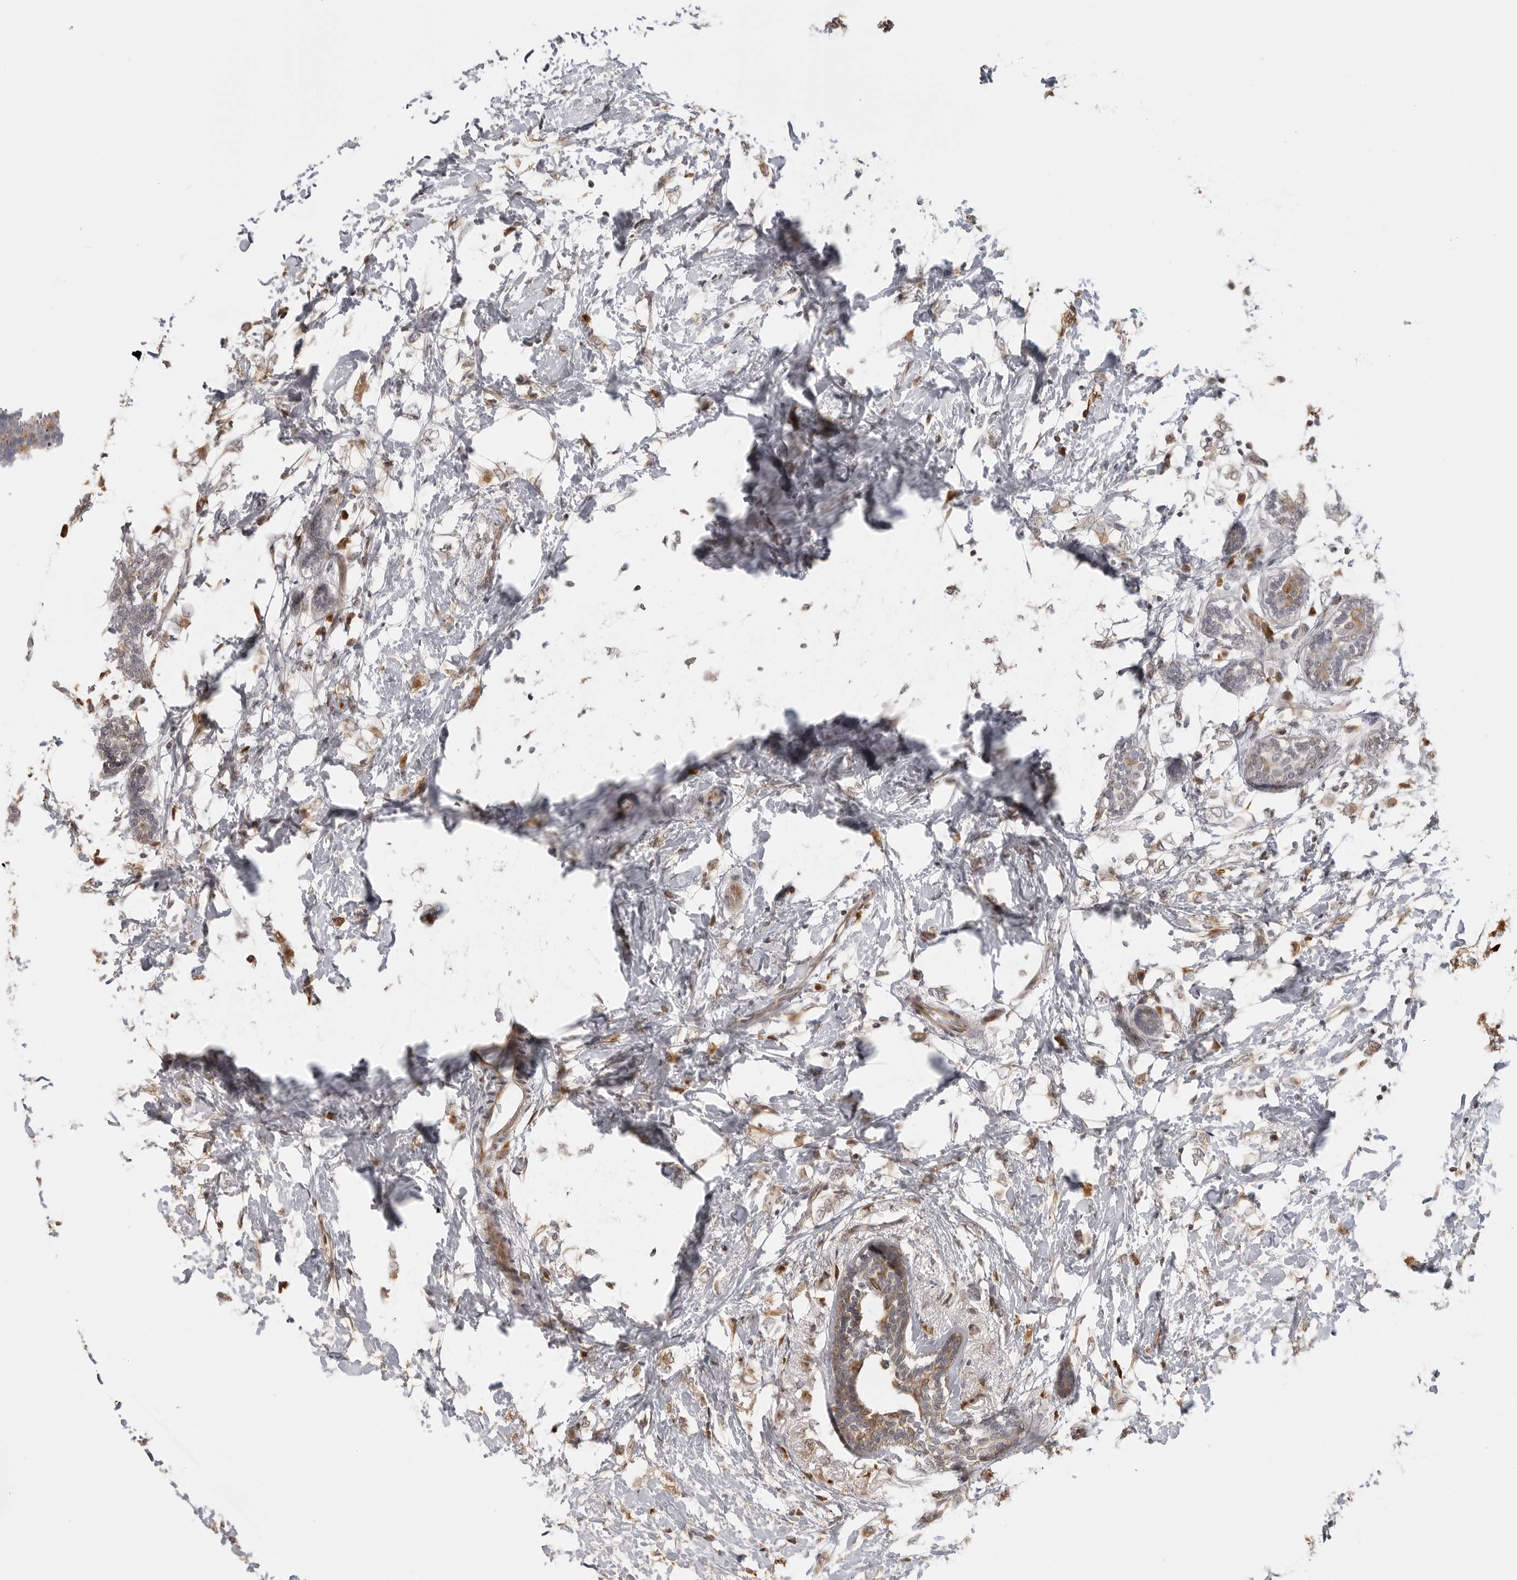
{"staining": {"intensity": "weak", "quantity": ">75%", "location": "cytoplasmic/membranous"}, "tissue": "breast cancer", "cell_type": "Tumor cells", "image_type": "cancer", "snomed": [{"axis": "morphology", "description": "Normal tissue, NOS"}, {"axis": "morphology", "description": "Lobular carcinoma"}, {"axis": "topography", "description": "Breast"}], "caption": "Immunohistochemistry (DAB) staining of human breast cancer reveals weak cytoplasmic/membranous protein staining in about >75% of tumor cells. Immunohistochemistry (ihc) stains the protein in brown and the nuclei are stained blue.", "gene": "IDO1", "patient": {"sex": "female", "age": 47}}